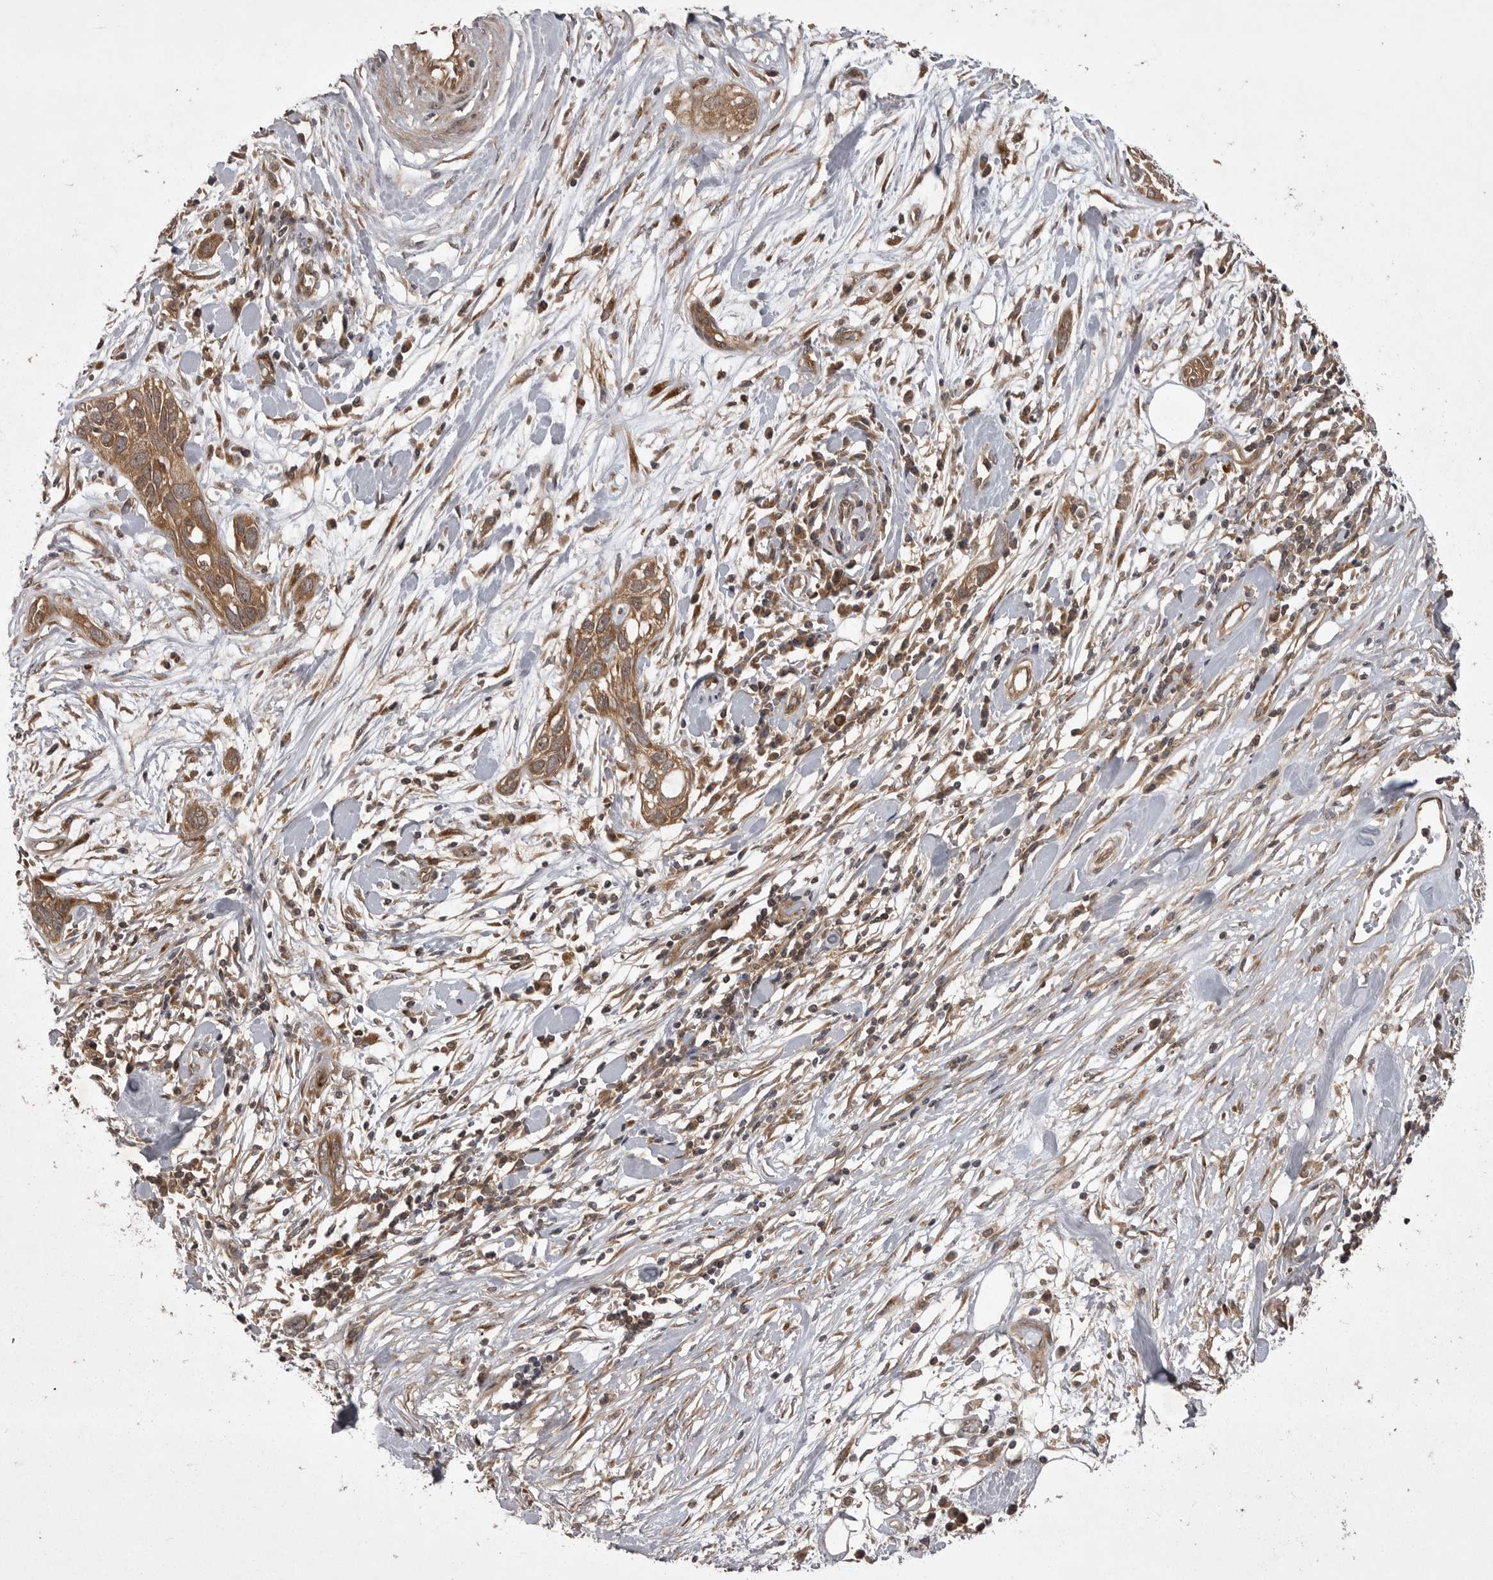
{"staining": {"intensity": "moderate", "quantity": ">75%", "location": "cytoplasmic/membranous"}, "tissue": "pancreatic cancer", "cell_type": "Tumor cells", "image_type": "cancer", "snomed": [{"axis": "morphology", "description": "Adenocarcinoma, NOS"}, {"axis": "topography", "description": "Pancreas"}], "caption": "Immunohistochemistry (IHC) photomicrograph of pancreatic adenocarcinoma stained for a protein (brown), which reveals medium levels of moderate cytoplasmic/membranous expression in approximately >75% of tumor cells.", "gene": "STK24", "patient": {"sex": "female", "age": 60}}